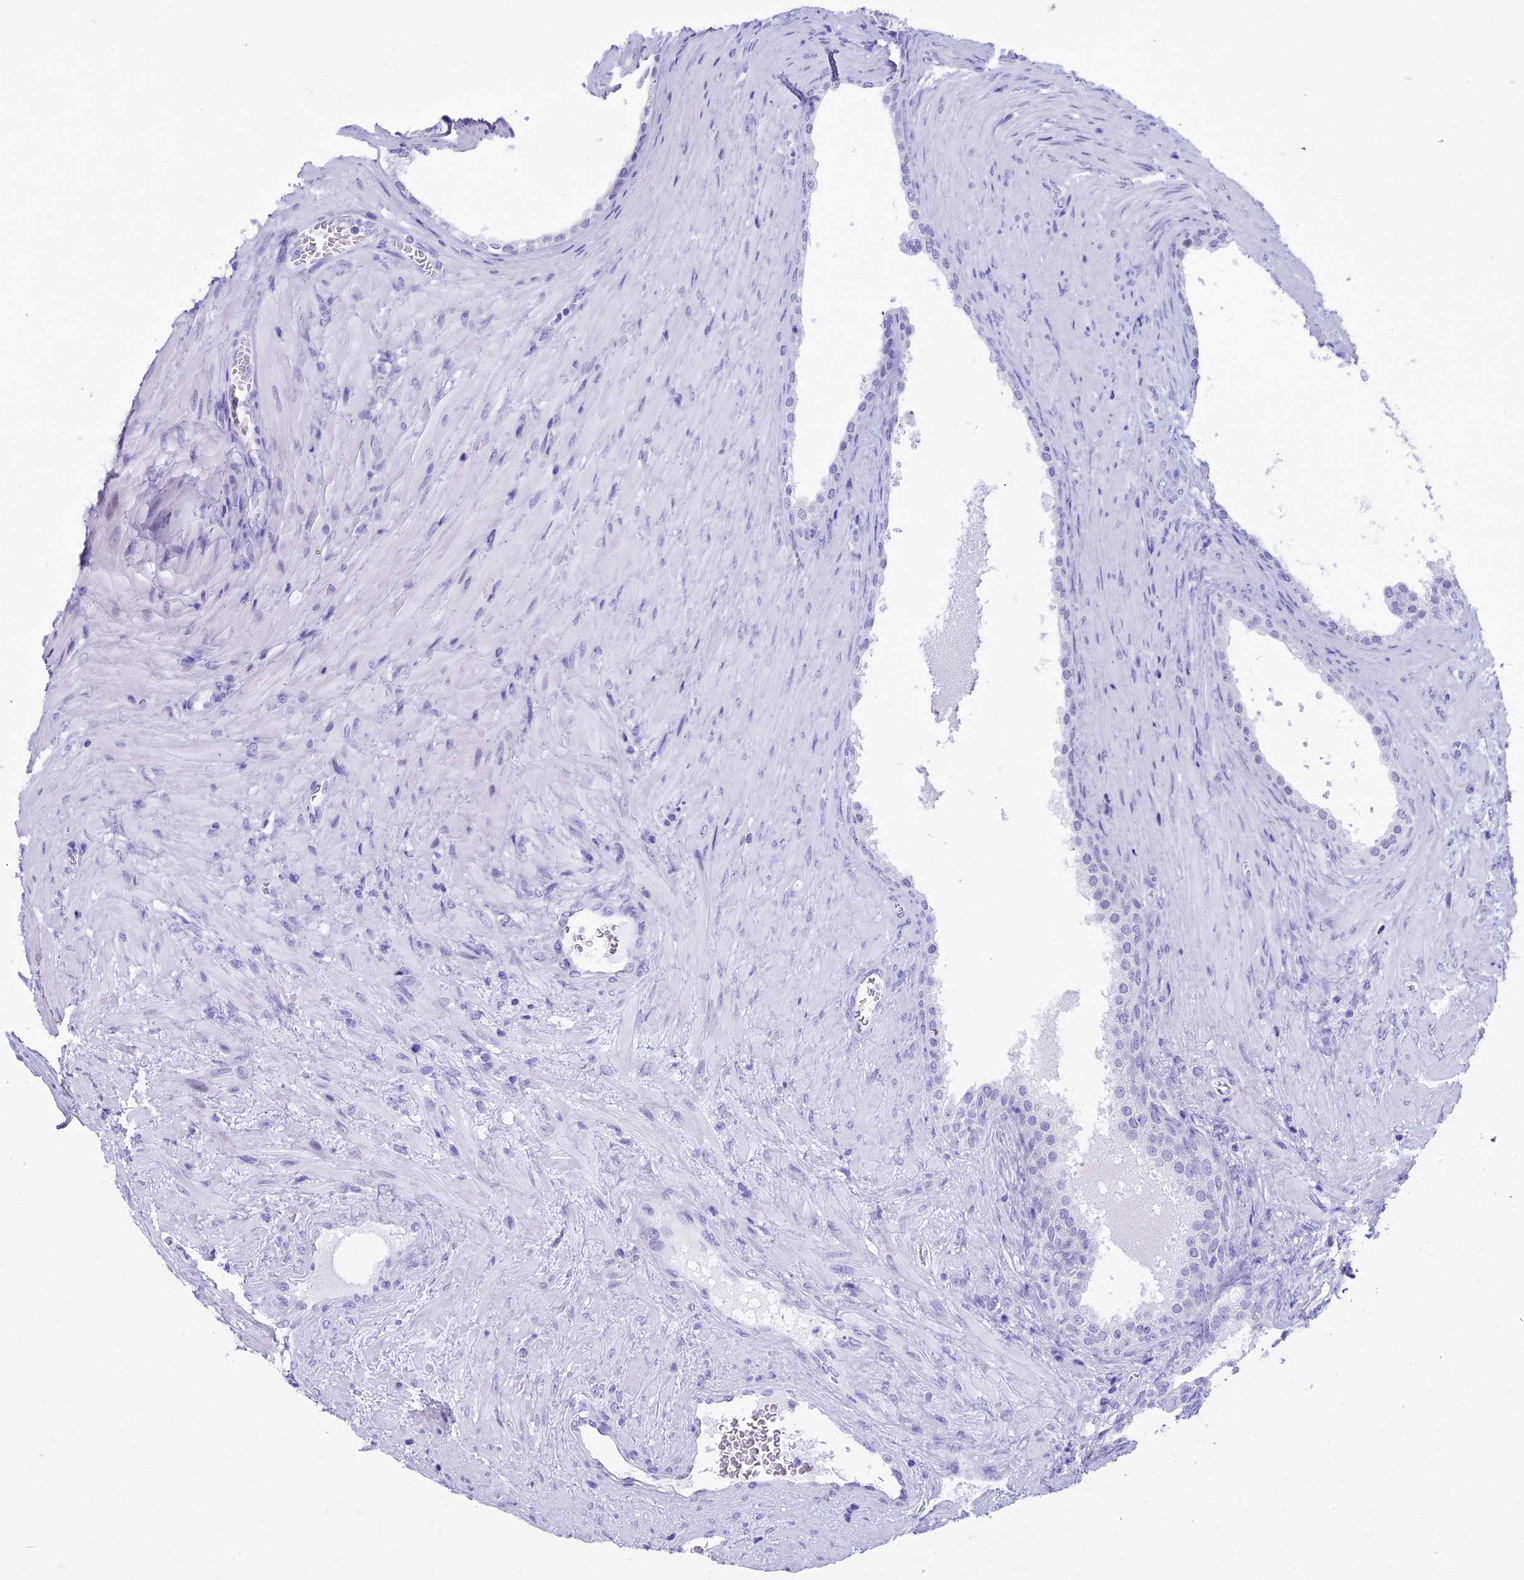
{"staining": {"intensity": "negative", "quantity": "none", "location": "none"}, "tissue": "prostate", "cell_type": "Glandular cells", "image_type": "normal", "snomed": [{"axis": "morphology", "description": "Normal tissue, NOS"}, {"axis": "topography", "description": "Prostate"}], "caption": "The micrograph demonstrates no staining of glandular cells in unremarkable prostate. (DAB (3,3'-diaminobenzidine) immunohistochemistry (IHC) with hematoxylin counter stain).", "gene": "RNPS1", "patient": {"sex": "male", "age": 76}}